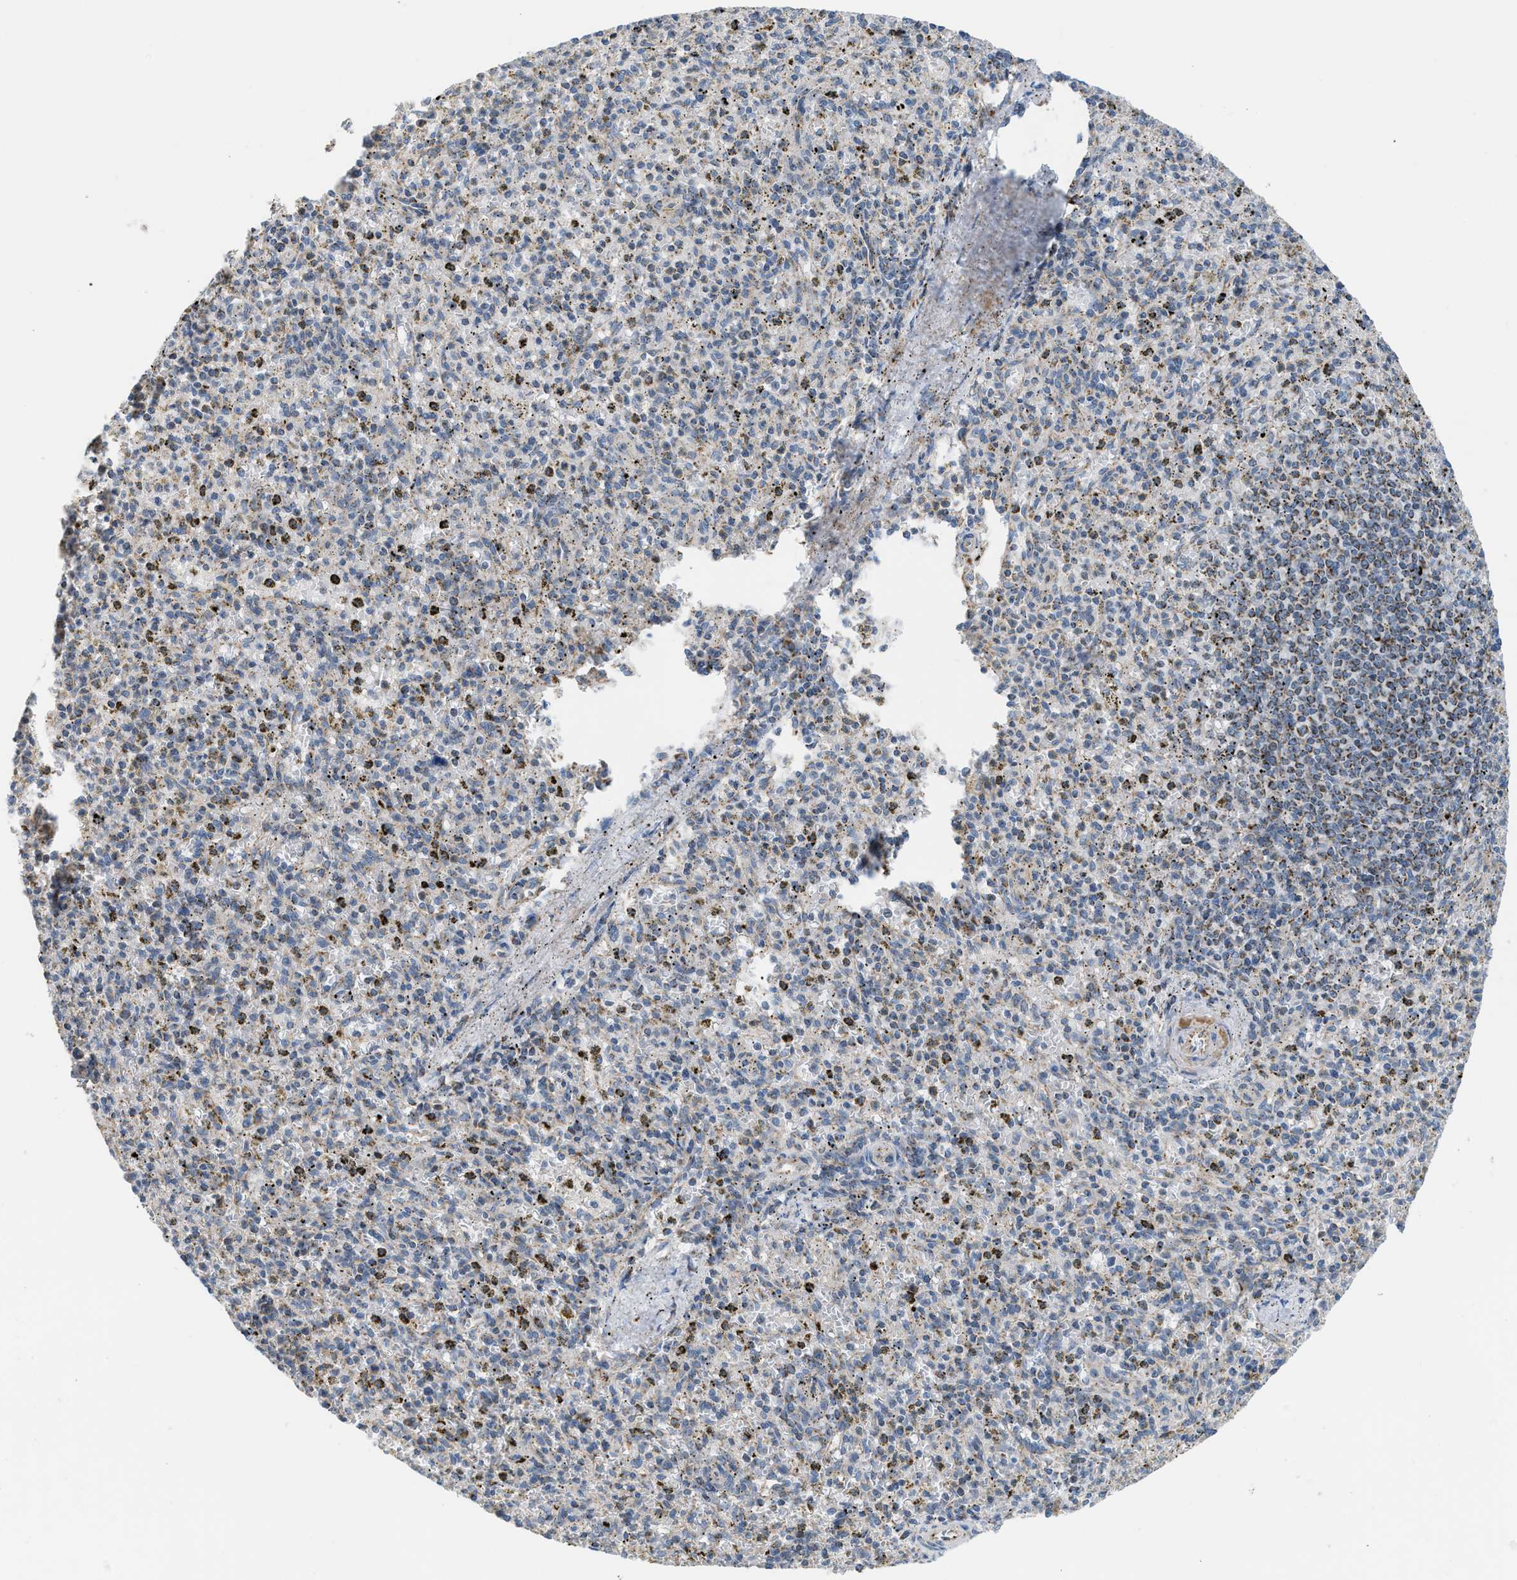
{"staining": {"intensity": "moderate", "quantity": "<25%", "location": "cytoplasmic/membranous"}, "tissue": "spleen", "cell_type": "Cells in red pulp", "image_type": "normal", "snomed": [{"axis": "morphology", "description": "Normal tissue, NOS"}, {"axis": "topography", "description": "Spleen"}], "caption": "Immunohistochemistry micrograph of unremarkable human spleen stained for a protein (brown), which demonstrates low levels of moderate cytoplasmic/membranous positivity in approximately <25% of cells in red pulp.", "gene": "GOT2", "patient": {"sex": "male", "age": 72}}